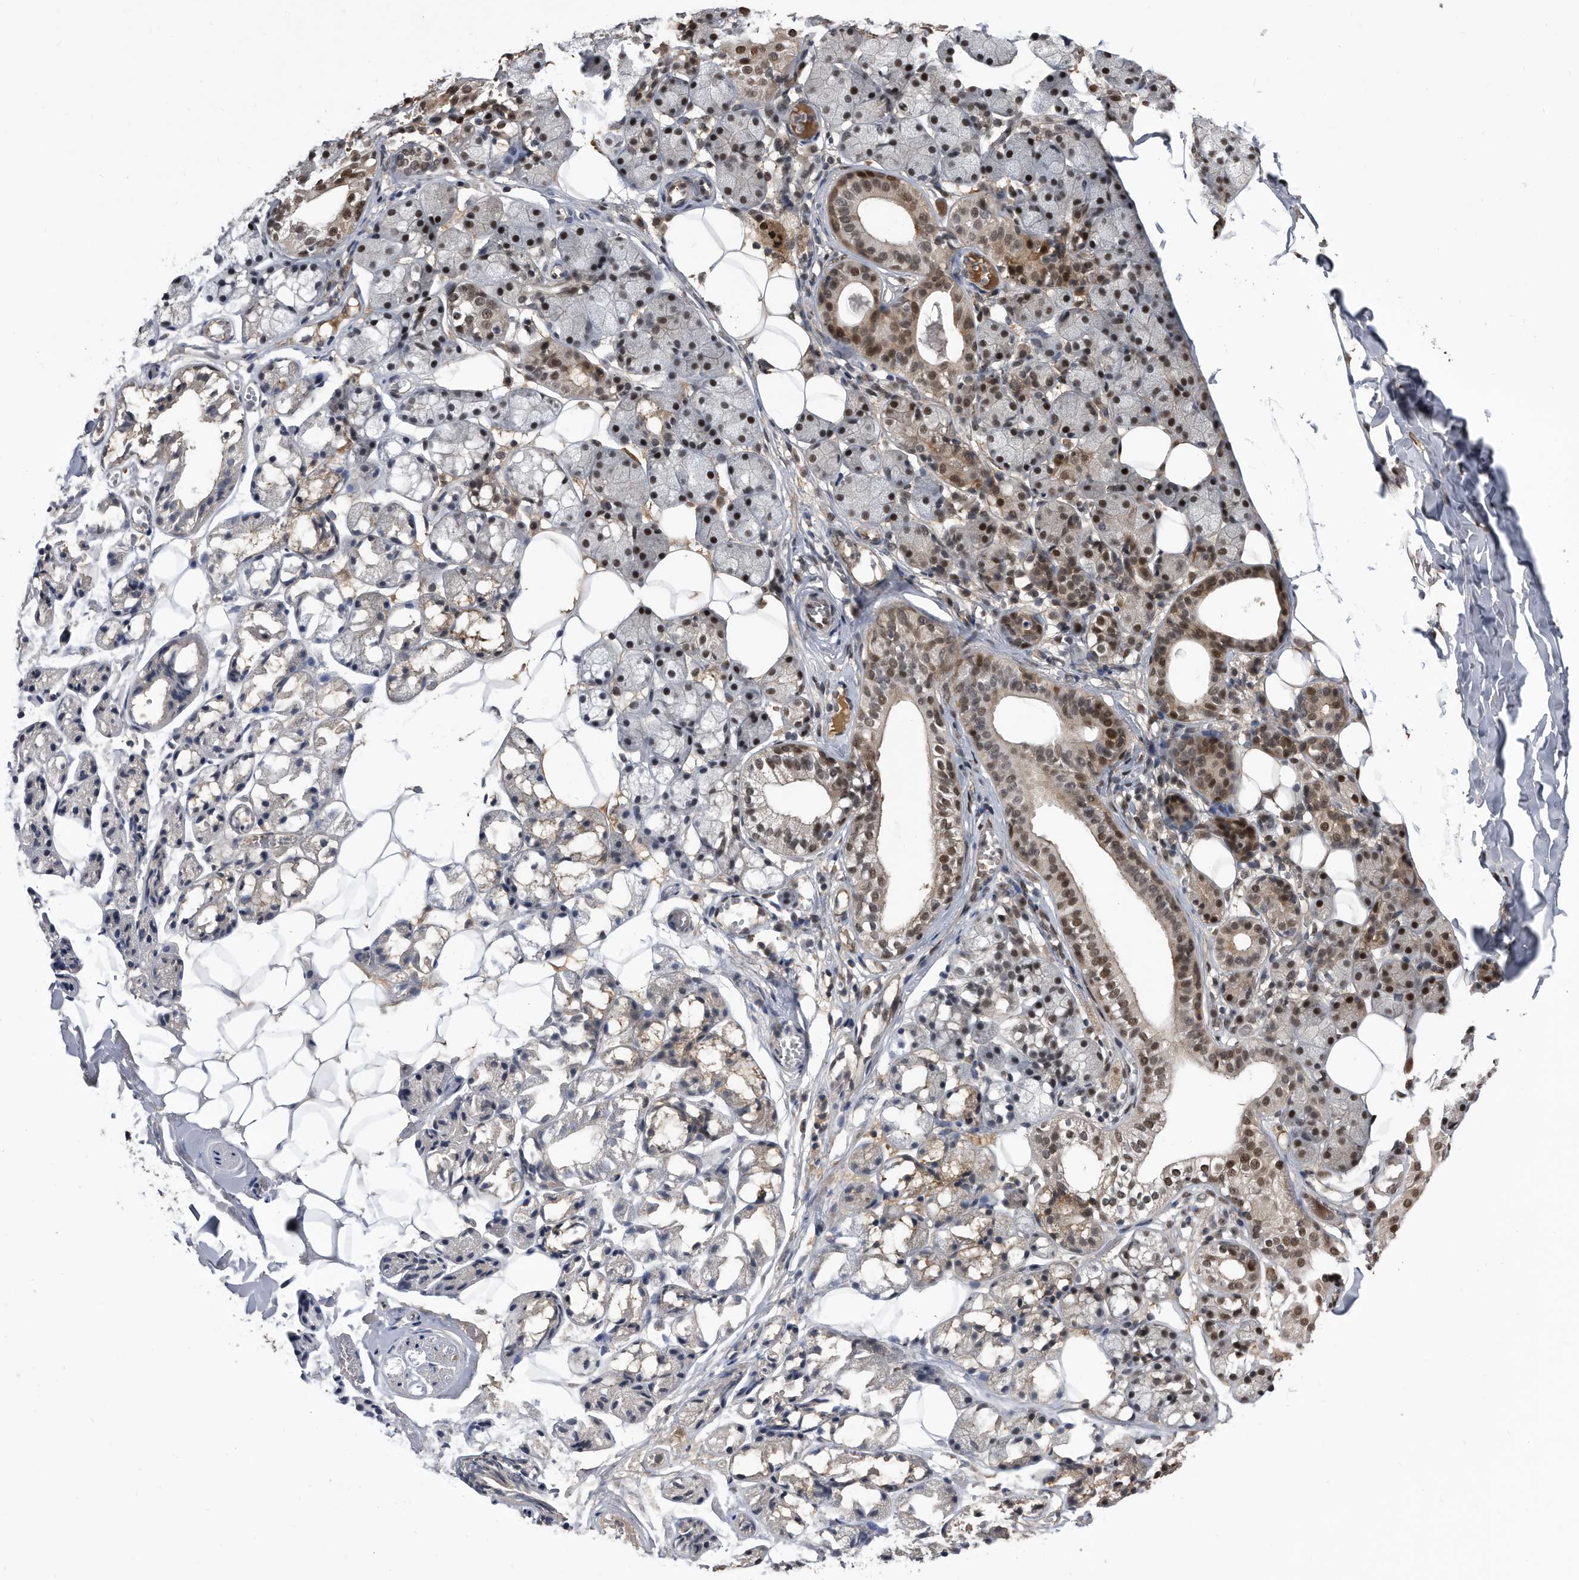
{"staining": {"intensity": "moderate", "quantity": "25%-75%", "location": "cytoplasmic/membranous,nuclear"}, "tissue": "salivary gland", "cell_type": "Glandular cells", "image_type": "normal", "snomed": [{"axis": "morphology", "description": "Normal tissue, NOS"}, {"axis": "topography", "description": "Salivary gland"}], "caption": "Immunohistochemistry of benign salivary gland shows medium levels of moderate cytoplasmic/membranous,nuclear staining in about 25%-75% of glandular cells.", "gene": "RAD23B", "patient": {"sex": "female", "age": 33}}